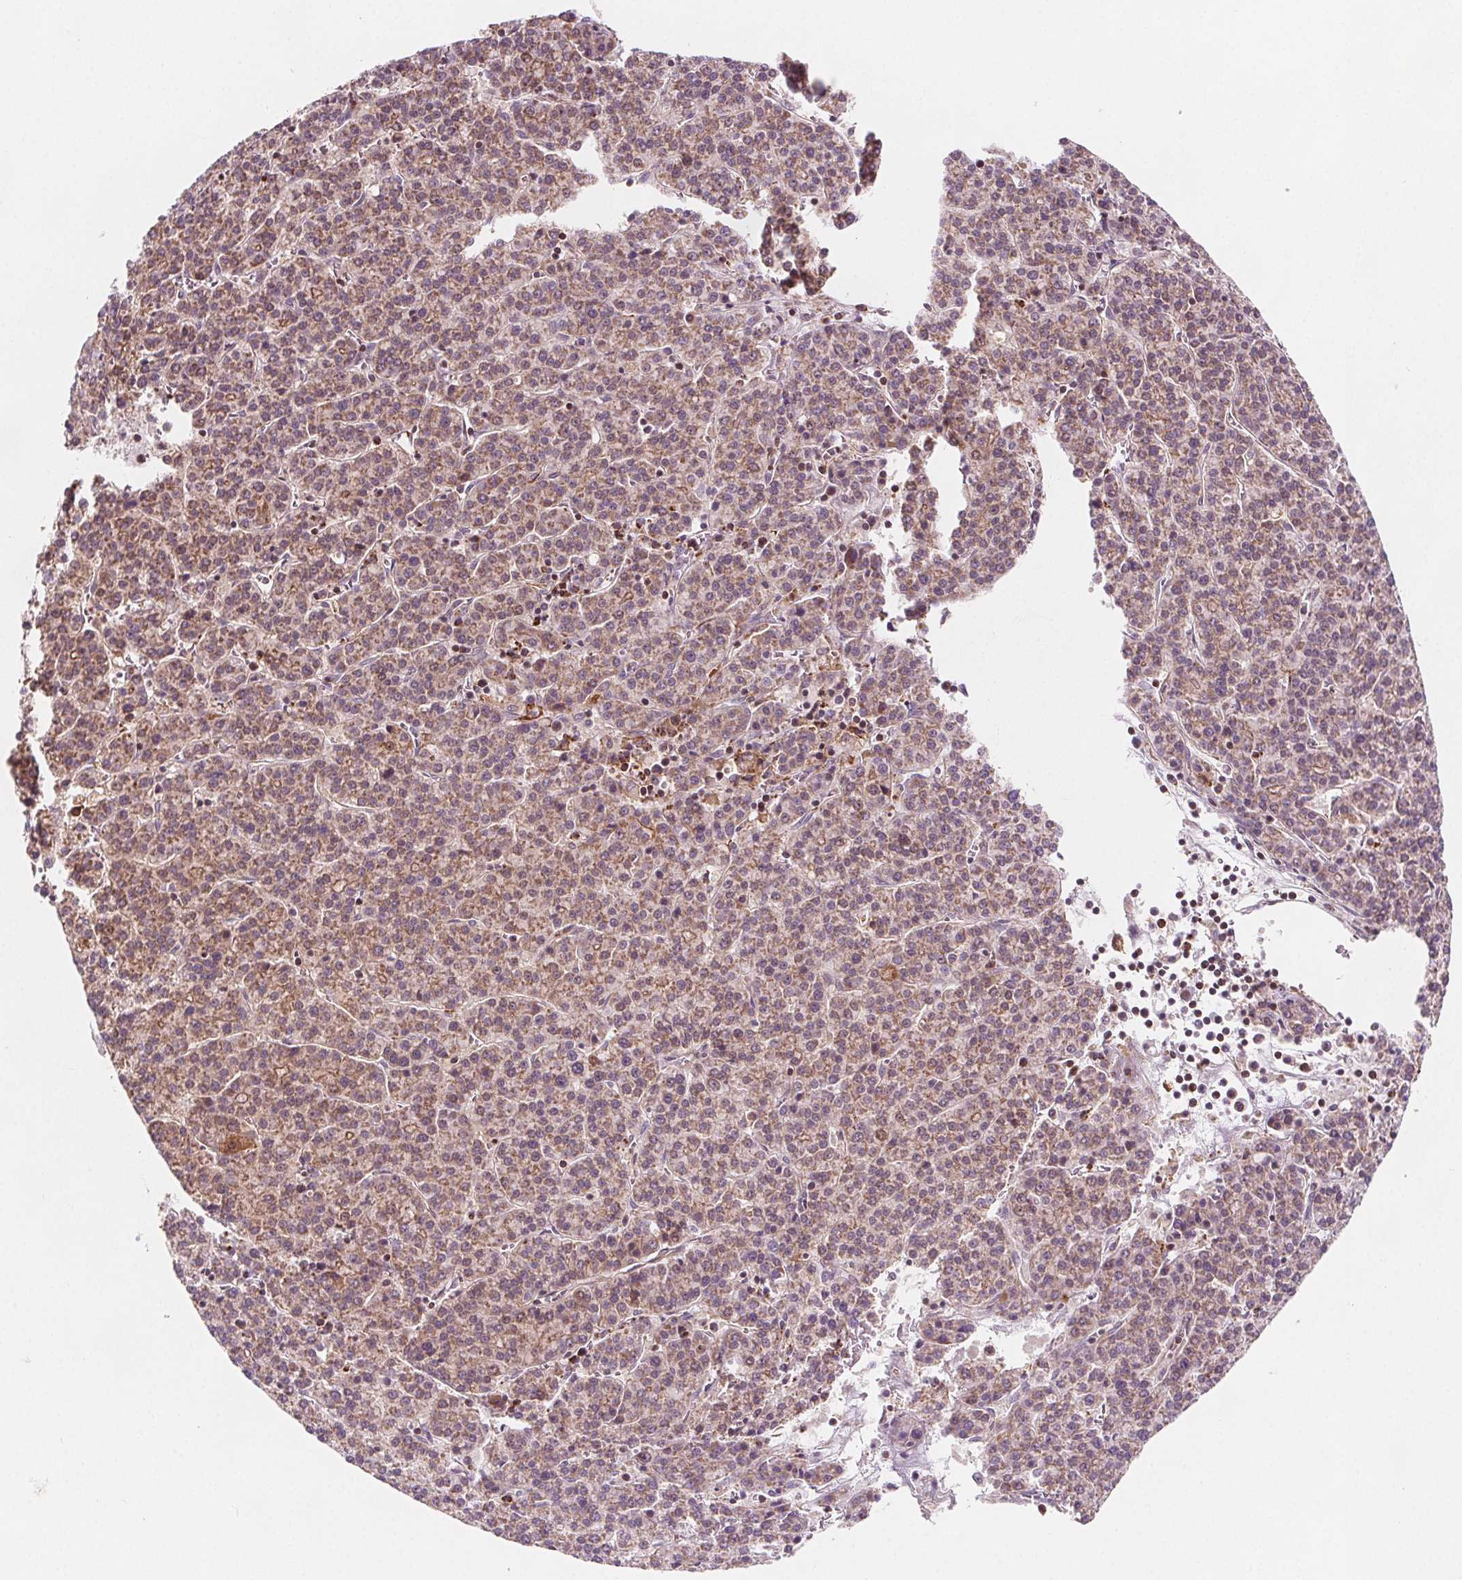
{"staining": {"intensity": "moderate", "quantity": ">75%", "location": "cytoplasmic/membranous"}, "tissue": "liver cancer", "cell_type": "Tumor cells", "image_type": "cancer", "snomed": [{"axis": "morphology", "description": "Carcinoma, Hepatocellular, NOS"}, {"axis": "topography", "description": "Liver"}], "caption": "Liver cancer tissue displays moderate cytoplasmic/membranous expression in about >75% of tumor cells, visualized by immunohistochemistry. (DAB (3,3'-diaminobenzidine) = brown stain, brightfield microscopy at high magnification).", "gene": "ADAM33", "patient": {"sex": "female", "age": 58}}